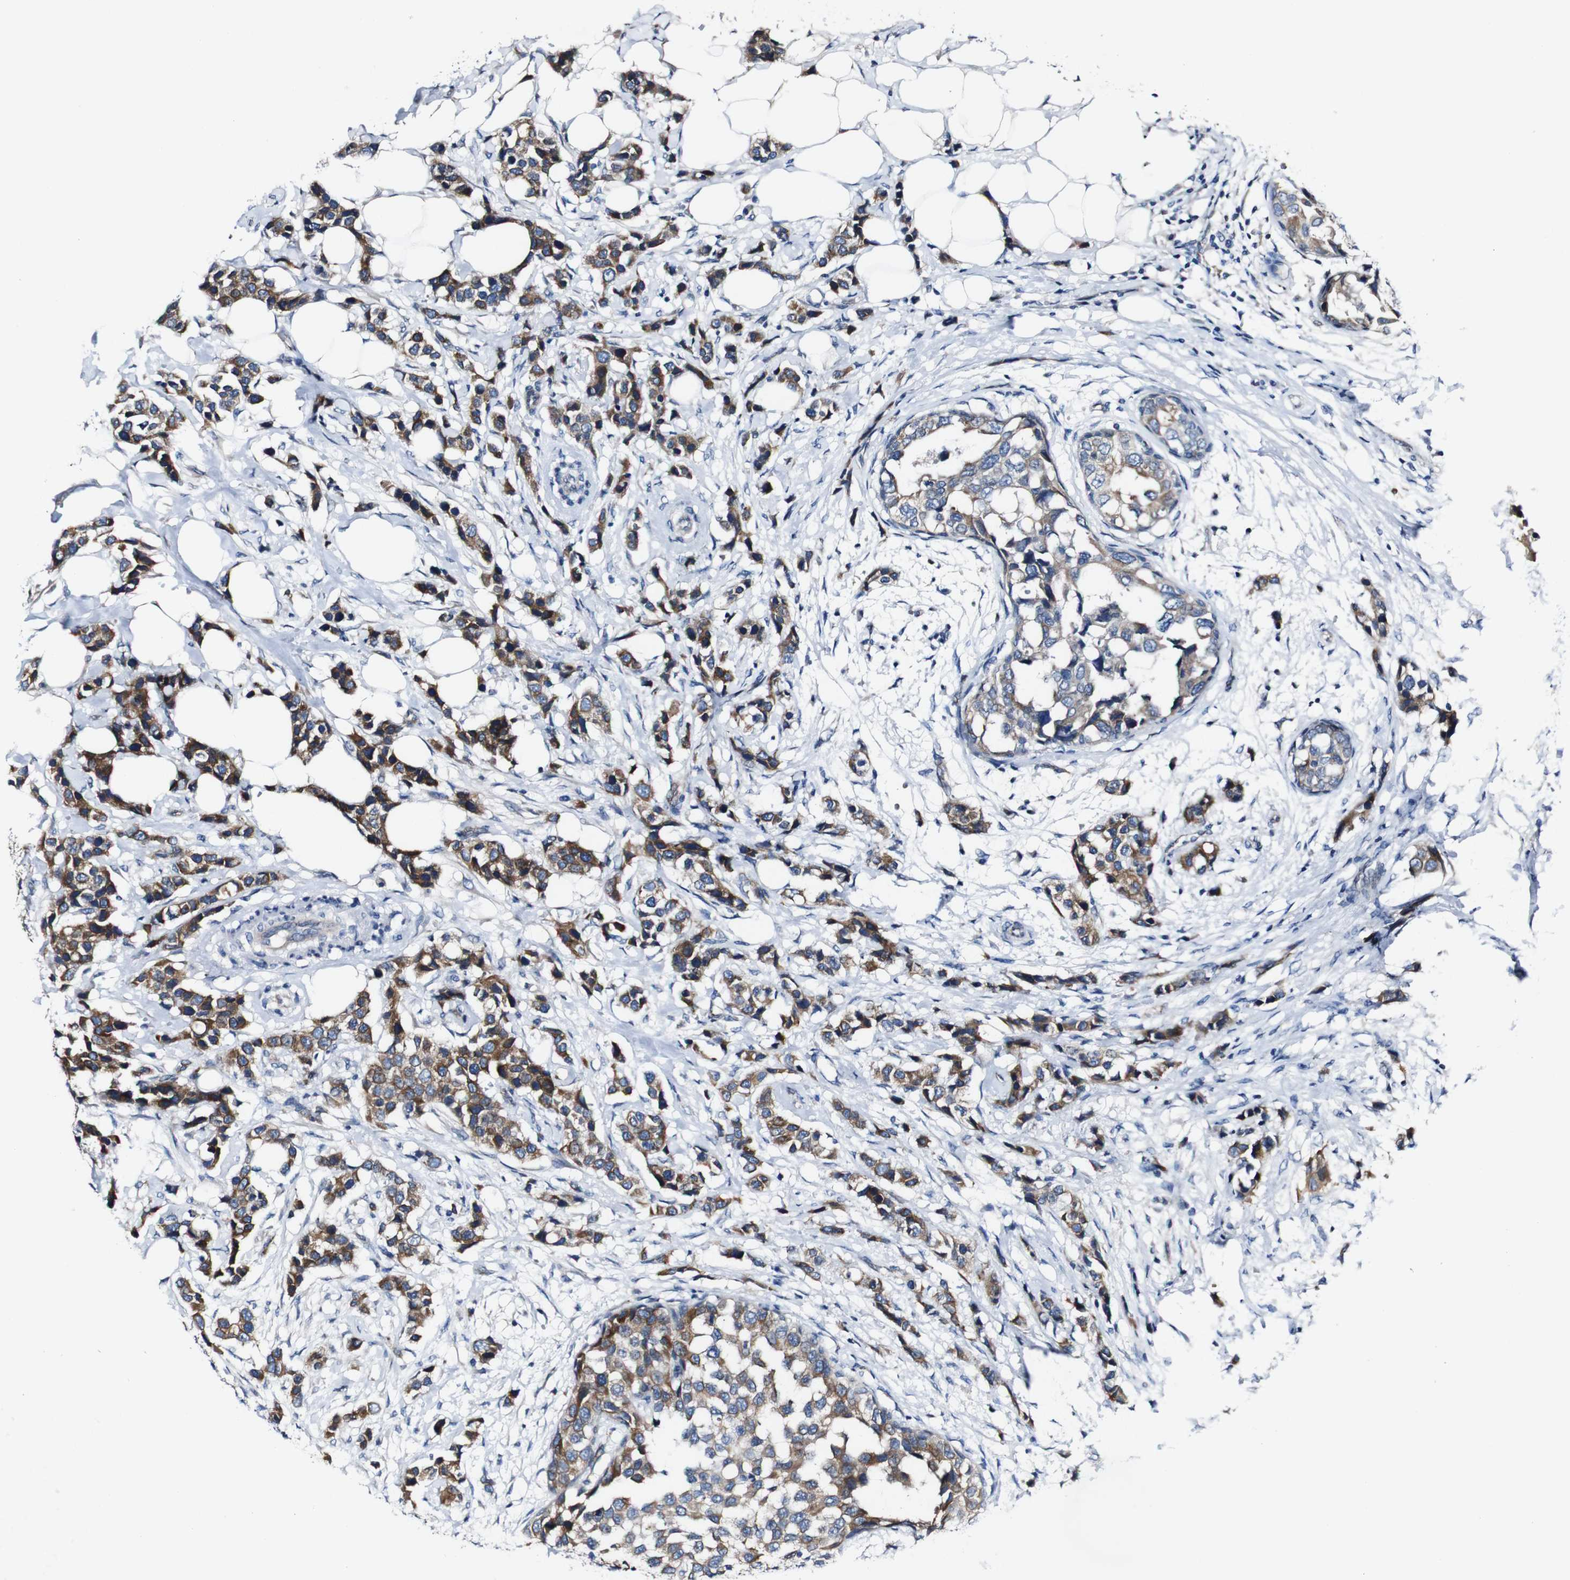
{"staining": {"intensity": "moderate", "quantity": ">75%", "location": "cytoplasmic/membranous"}, "tissue": "breast cancer", "cell_type": "Tumor cells", "image_type": "cancer", "snomed": [{"axis": "morphology", "description": "Normal tissue, NOS"}, {"axis": "morphology", "description": "Duct carcinoma"}, {"axis": "topography", "description": "Breast"}], "caption": "An immunohistochemistry histopathology image of neoplastic tissue is shown. Protein staining in brown labels moderate cytoplasmic/membranous positivity in intraductal carcinoma (breast) within tumor cells. Ihc stains the protein of interest in brown and the nuclei are stained blue.", "gene": "GRAMD1A", "patient": {"sex": "female", "age": 50}}